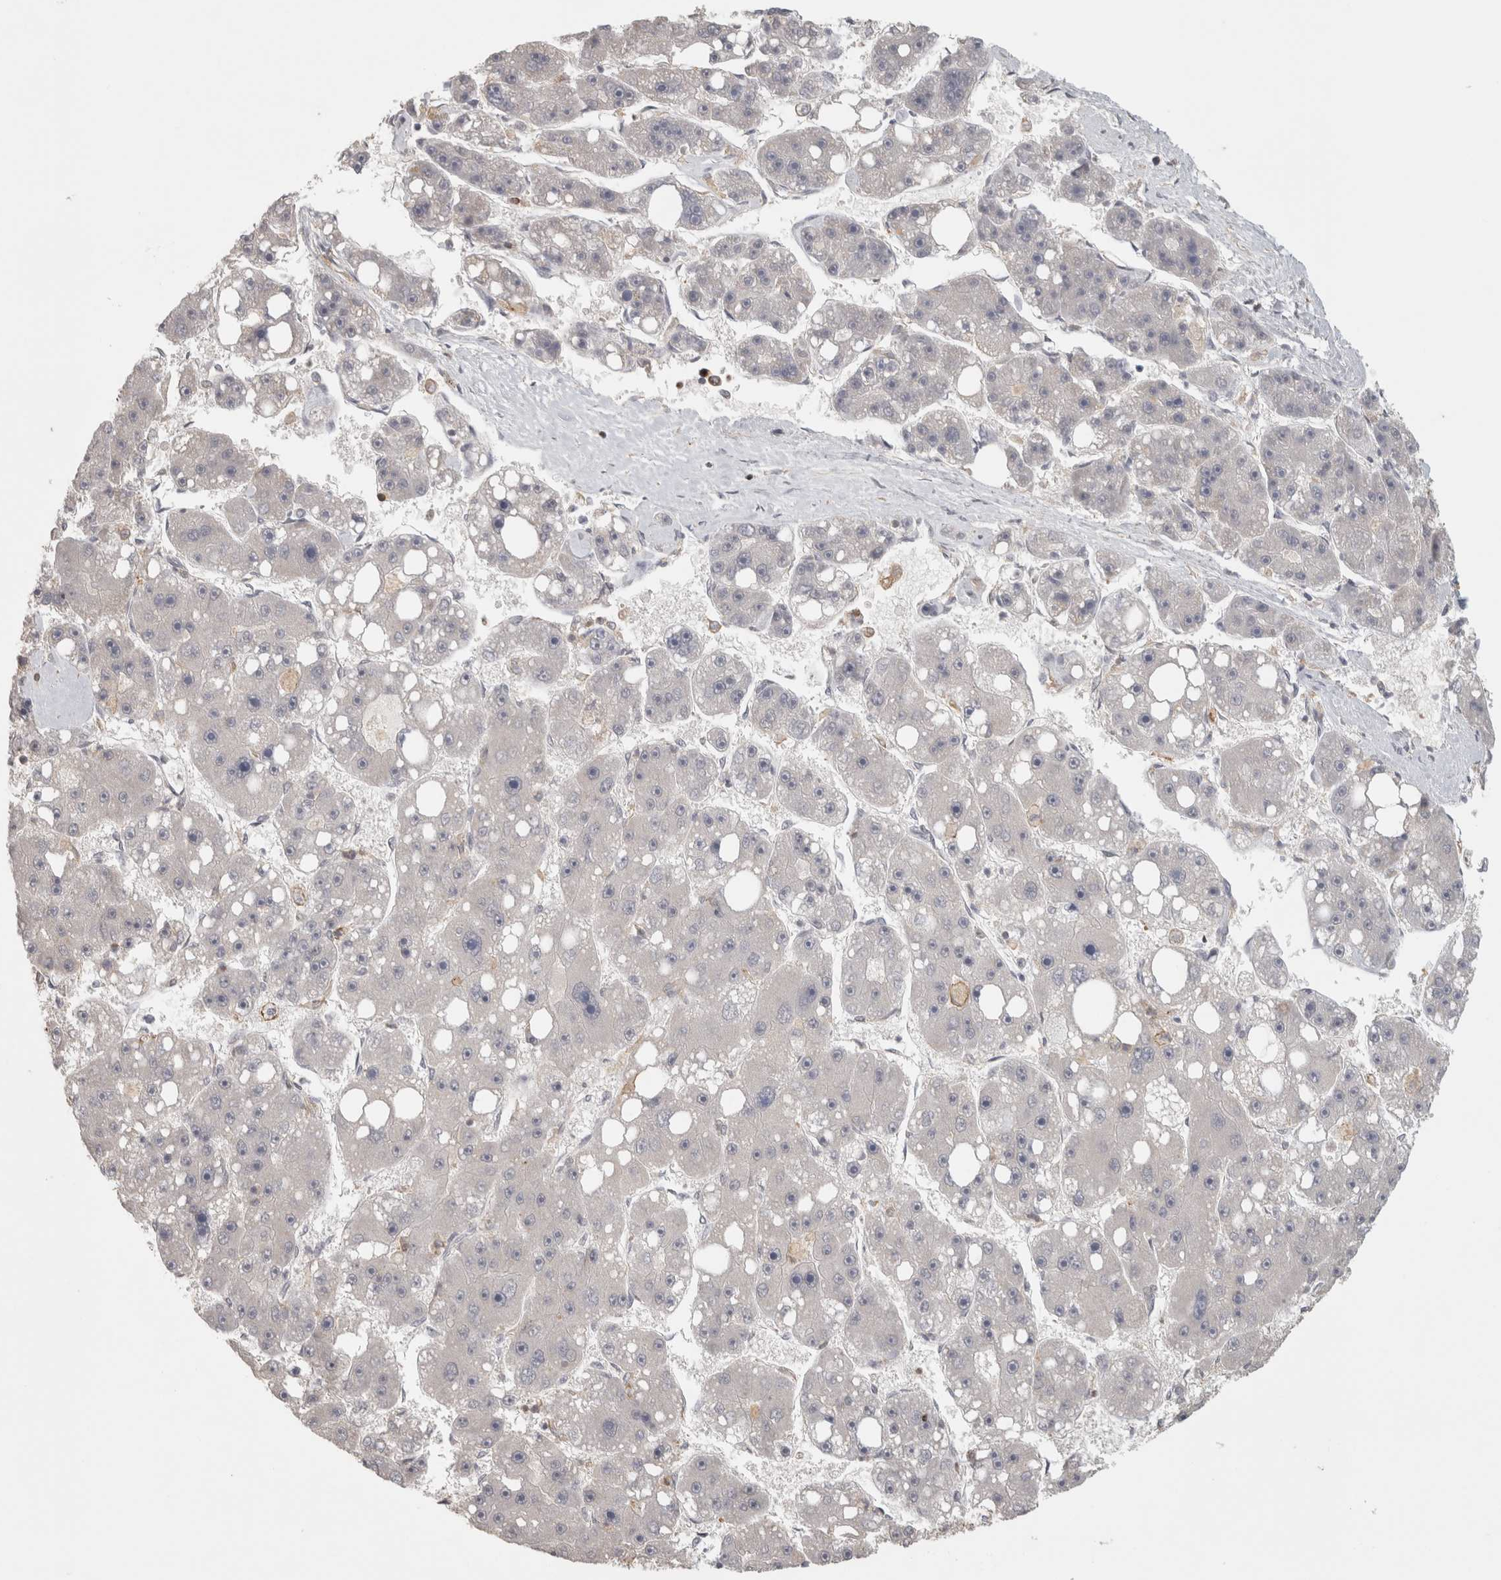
{"staining": {"intensity": "negative", "quantity": "none", "location": "none"}, "tissue": "liver cancer", "cell_type": "Tumor cells", "image_type": "cancer", "snomed": [{"axis": "morphology", "description": "Carcinoma, Hepatocellular, NOS"}, {"axis": "topography", "description": "Liver"}], "caption": "Protein analysis of liver cancer (hepatocellular carcinoma) displays no significant staining in tumor cells.", "gene": "HAVCR2", "patient": {"sex": "female", "age": 61}}